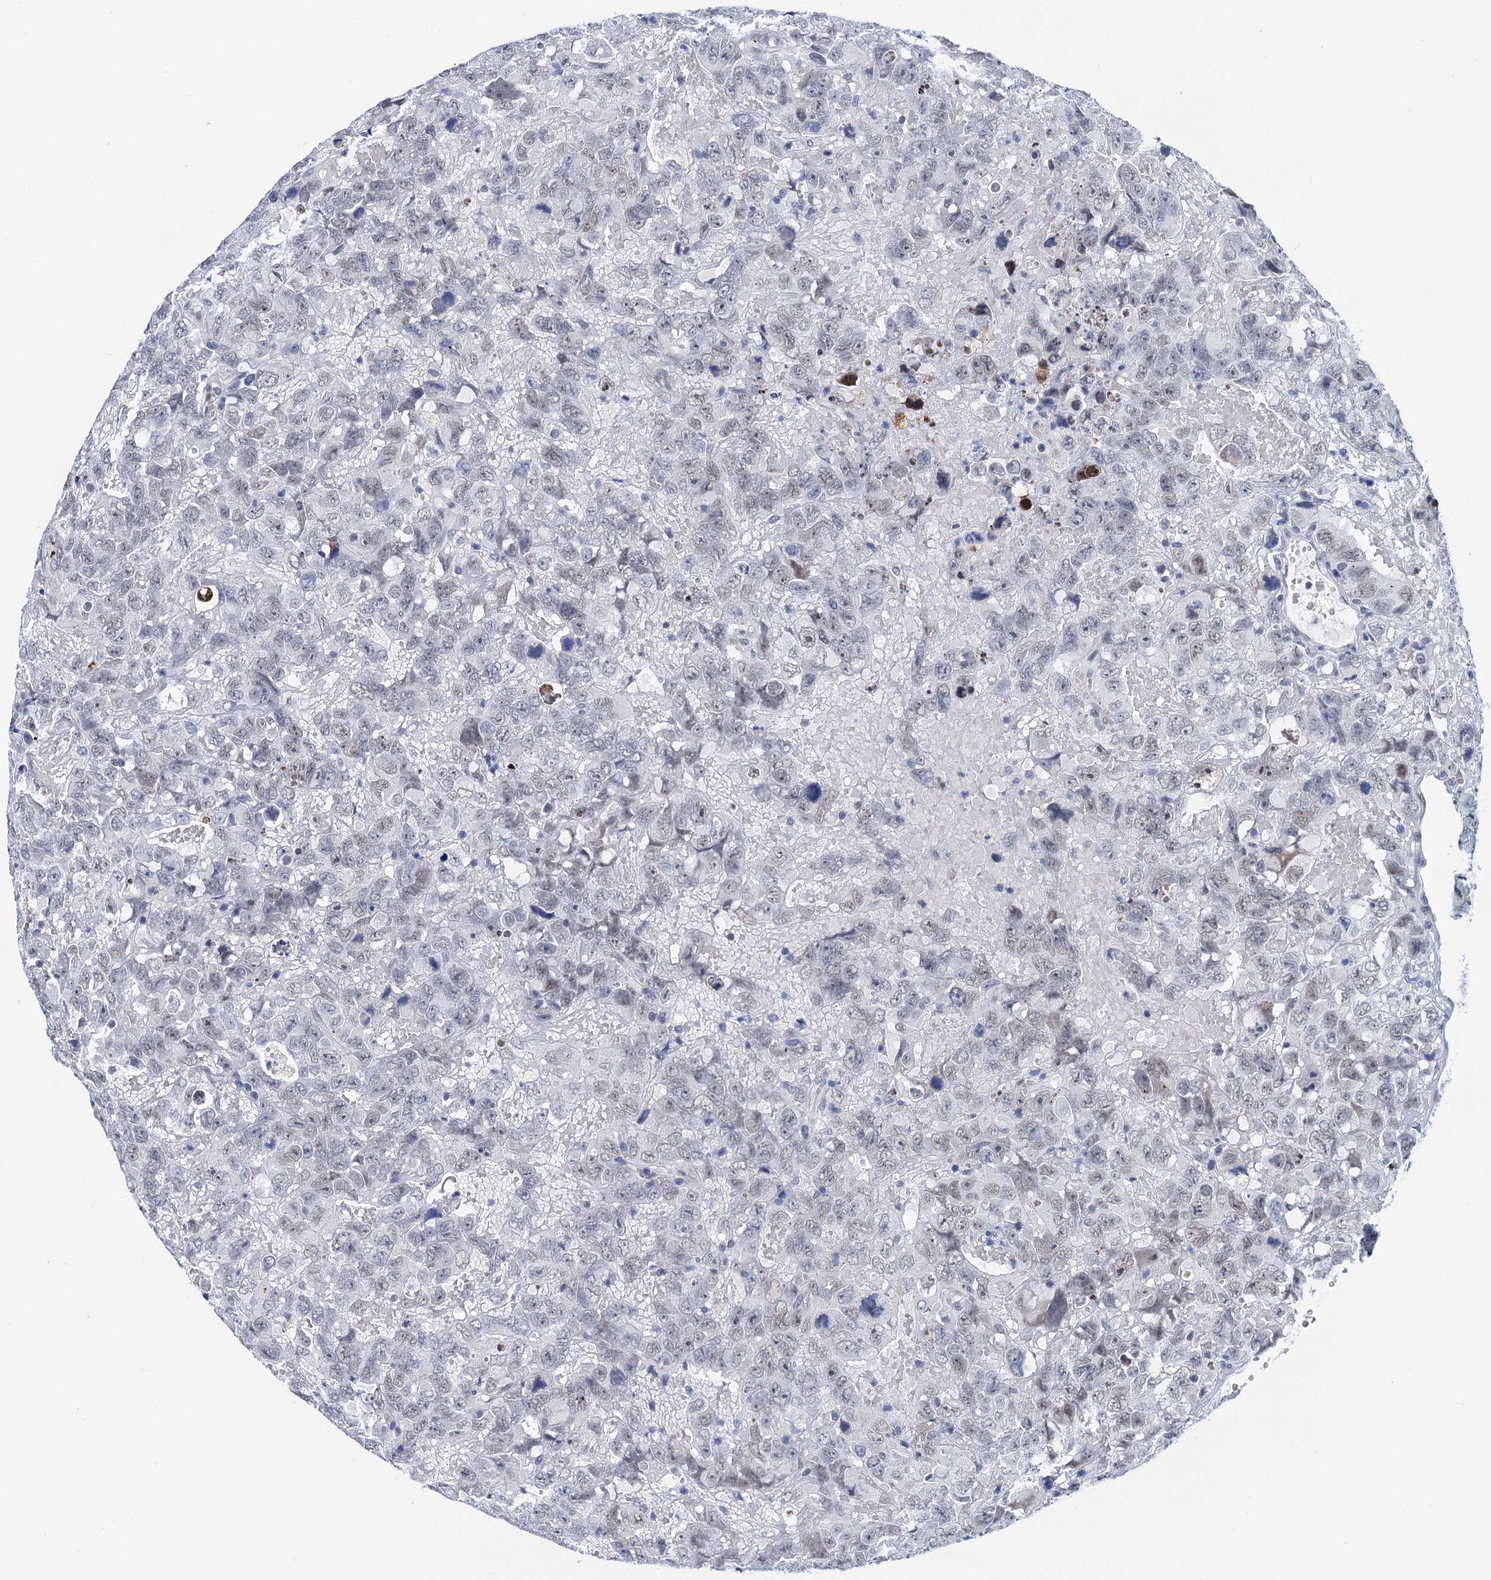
{"staining": {"intensity": "weak", "quantity": "<25%", "location": "nuclear"}, "tissue": "testis cancer", "cell_type": "Tumor cells", "image_type": "cancer", "snomed": [{"axis": "morphology", "description": "Carcinoma, Embryonal, NOS"}, {"axis": "topography", "description": "Testis"}], "caption": "Tumor cells show no significant protein staining in embryonal carcinoma (testis). (IHC, brightfield microscopy, high magnification).", "gene": "C16orf87", "patient": {"sex": "male", "age": 45}}